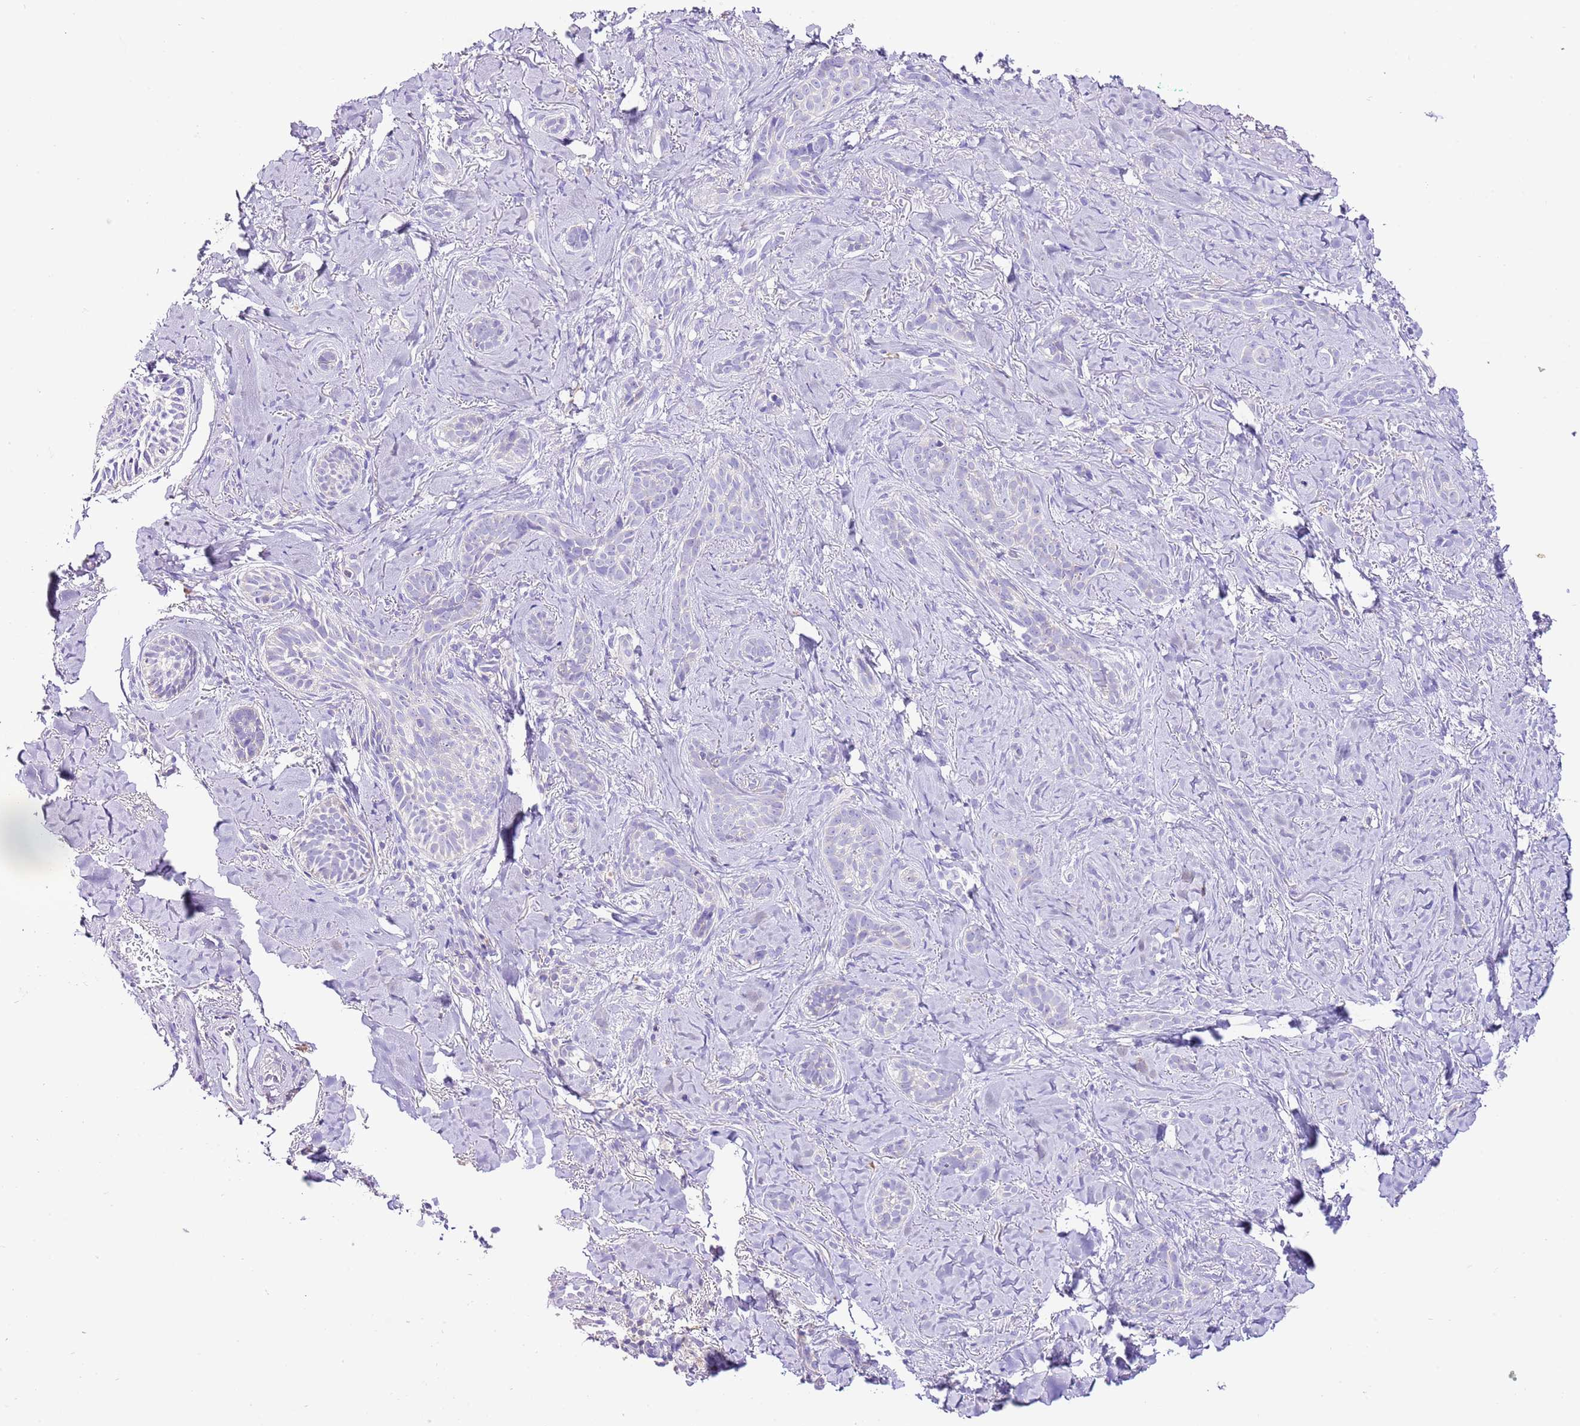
{"staining": {"intensity": "negative", "quantity": "none", "location": "none"}, "tissue": "skin cancer", "cell_type": "Tumor cells", "image_type": "cancer", "snomed": [{"axis": "morphology", "description": "Basal cell carcinoma"}, {"axis": "topography", "description": "Skin"}], "caption": "Protein analysis of skin basal cell carcinoma displays no significant staining in tumor cells.", "gene": "RPS10", "patient": {"sex": "female", "age": 55}}